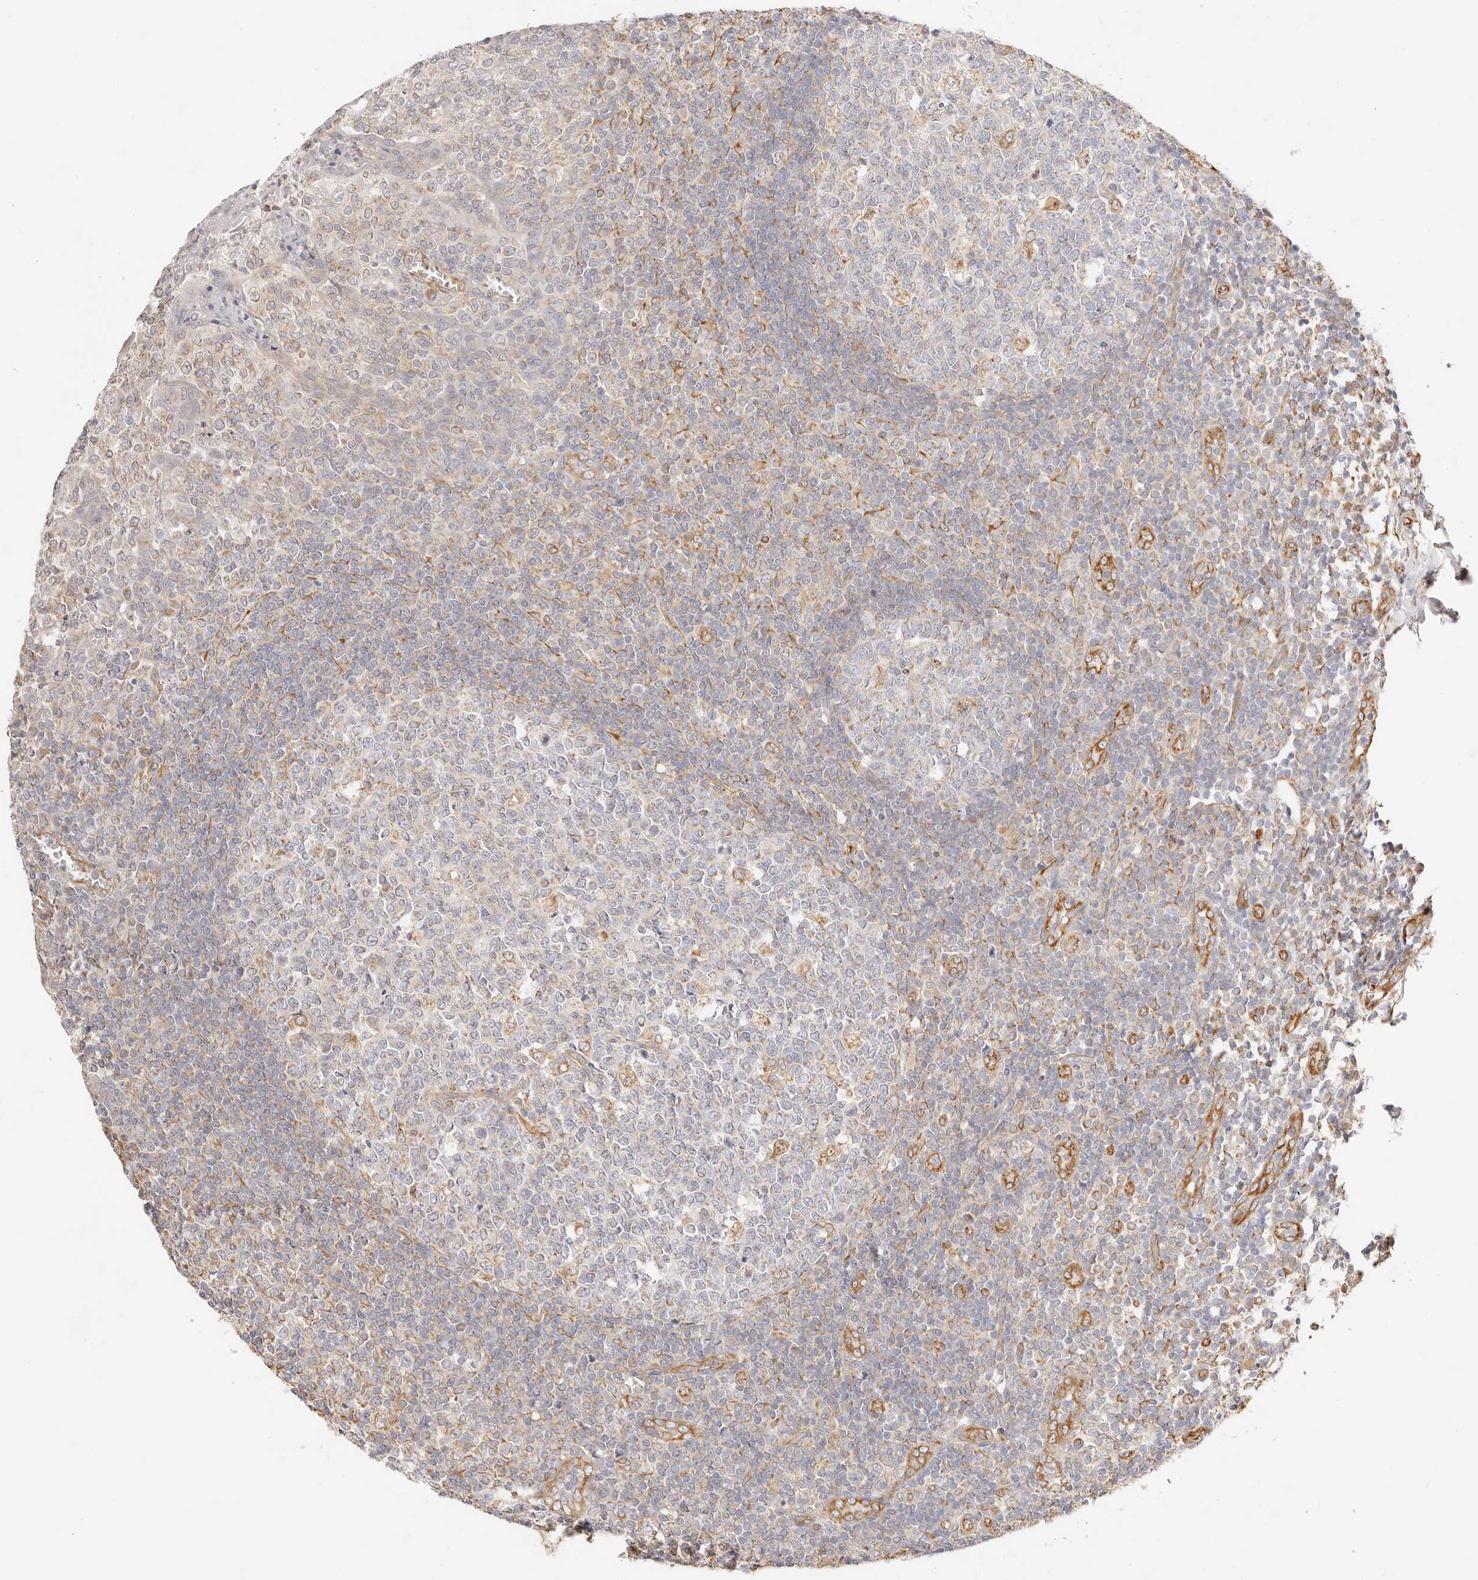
{"staining": {"intensity": "moderate", "quantity": "<25%", "location": "cytoplasmic/membranous"}, "tissue": "tonsil", "cell_type": "Germinal center cells", "image_type": "normal", "snomed": [{"axis": "morphology", "description": "Normal tissue, NOS"}, {"axis": "topography", "description": "Tonsil"}], "caption": "Moderate cytoplasmic/membranous protein staining is present in about <25% of germinal center cells in tonsil. (DAB (3,3'-diaminobenzidine) IHC, brown staining for protein, blue staining for nuclei).", "gene": "ZC3H11A", "patient": {"sex": "female", "age": 19}}